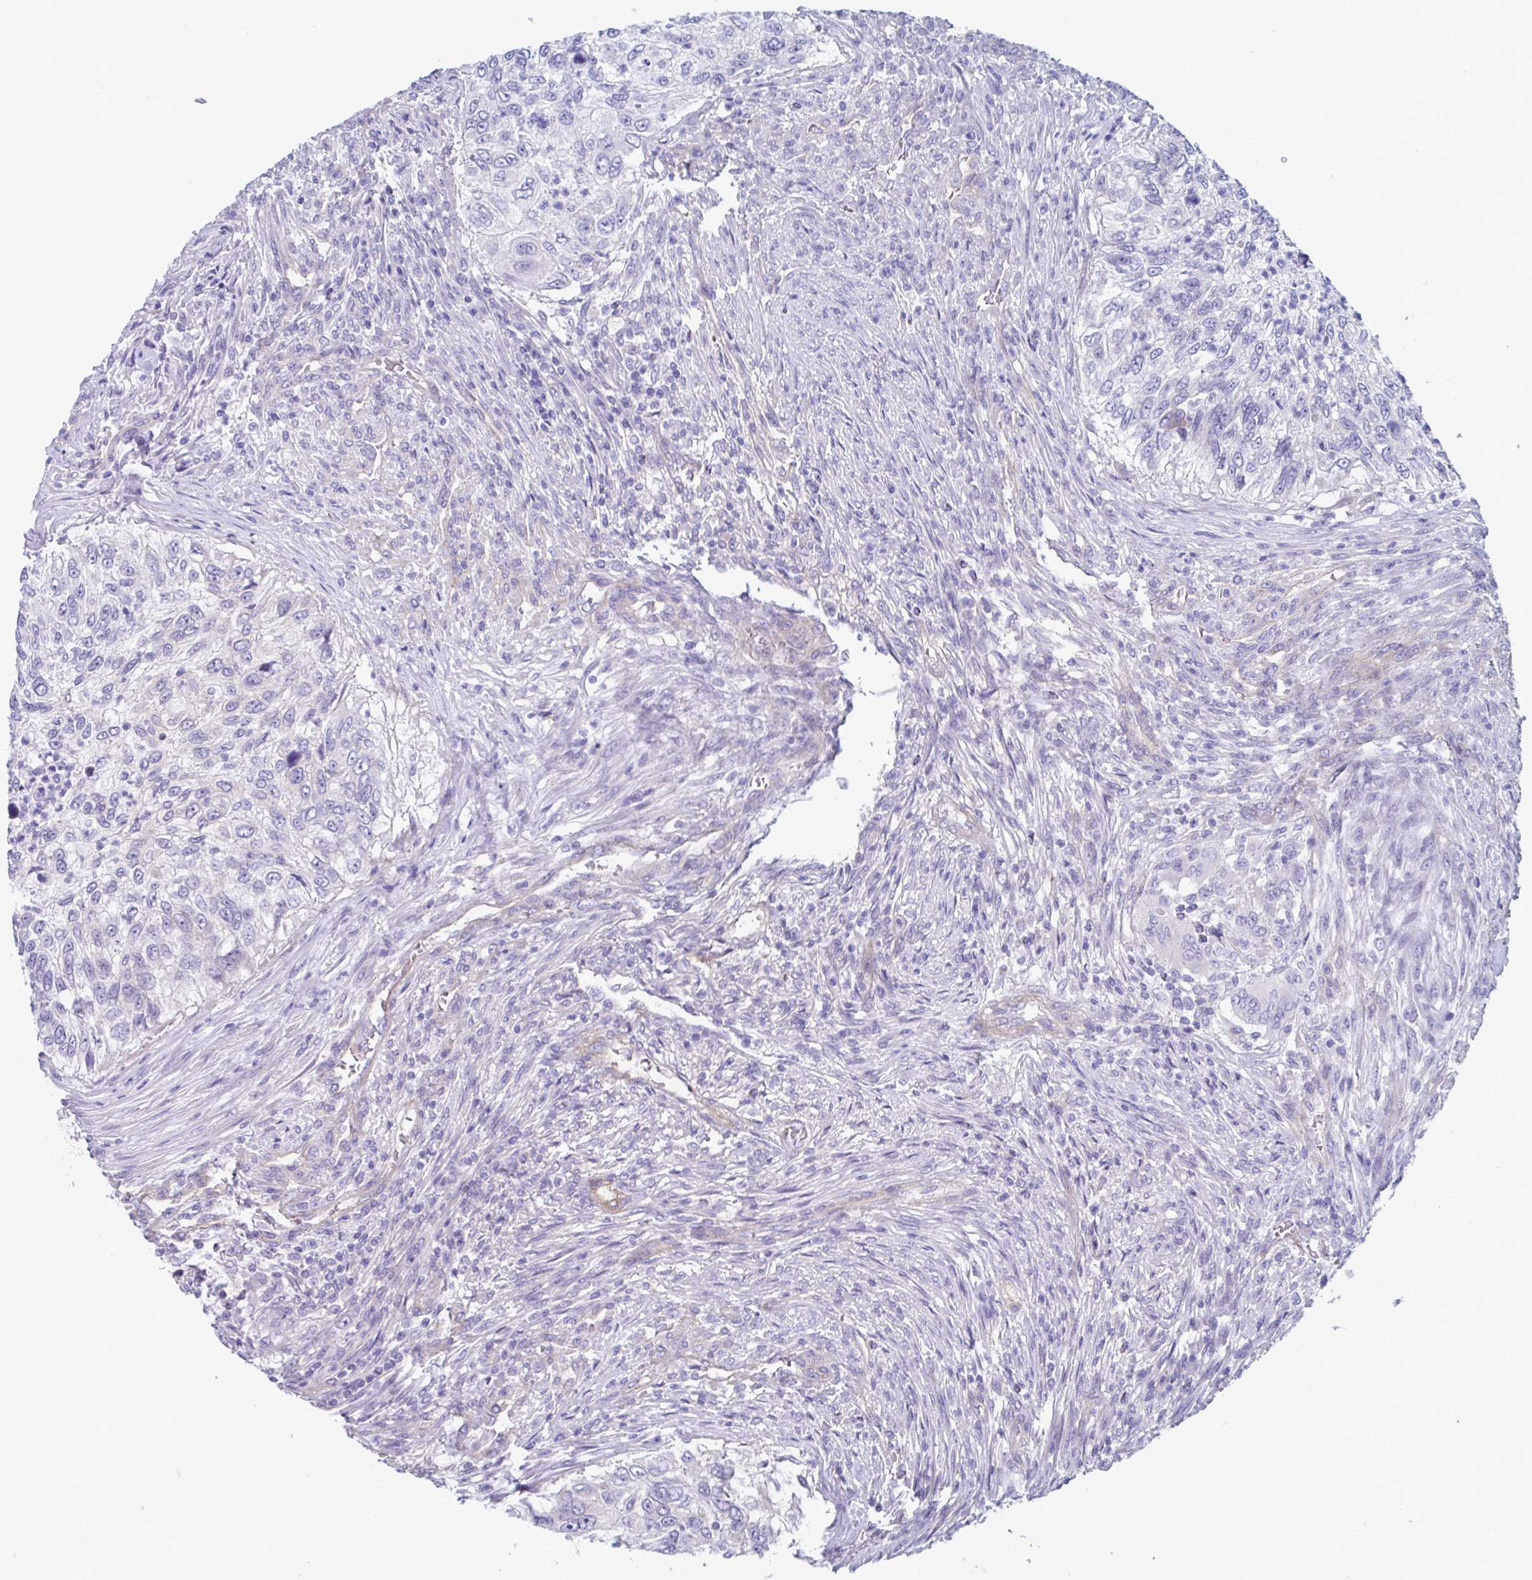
{"staining": {"intensity": "negative", "quantity": "none", "location": "none"}, "tissue": "urothelial cancer", "cell_type": "Tumor cells", "image_type": "cancer", "snomed": [{"axis": "morphology", "description": "Urothelial carcinoma, High grade"}, {"axis": "topography", "description": "Urinary bladder"}], "caption": "Immunohistochemical staining of human urothelial cancer displays no significant staining in tumor cells.", "gene": "LPIN3", "patient": {"sex": "female", "age": 60}}